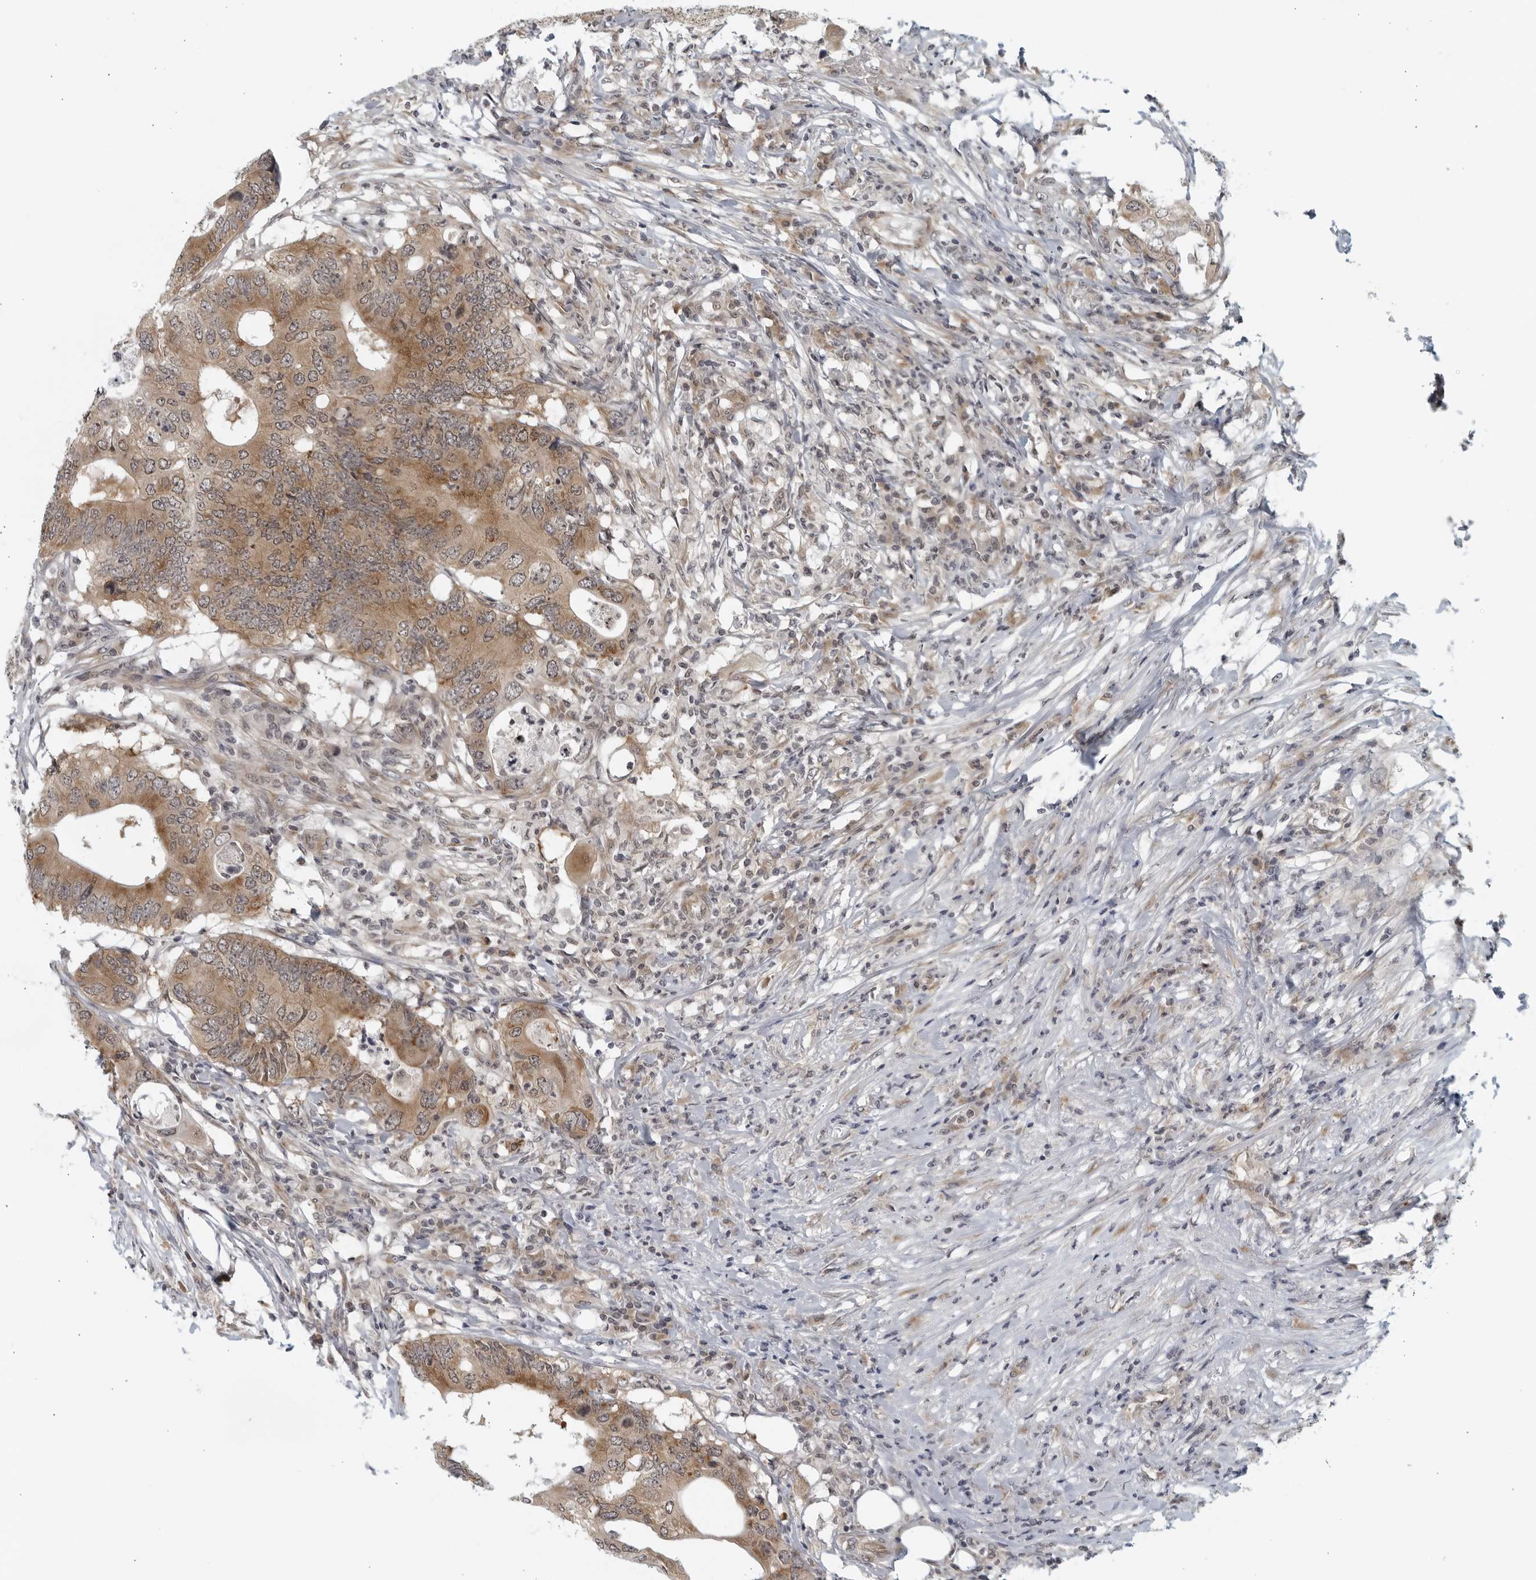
{"staining": {"intensity": "moderate", "quantity": ">75%", "location": "cytoplasmic/membranous"}, "tissue": "colorectal cancer", "cell_type": "Tumor cells", "image_type": "cancer", "snomed": [{"axis": "morphology", "description": "Adenocarcinoma, NOS"}, {"axis": "topography", "description": "Colon"}], "caption": "There is medium levels of moderate cytoplasmic/membranous positivity in tumor cells of colorectal adenocarcinoma, as demonstrated by immunohistochemical staining (brown color).", "gene": "RC3H1", "patient": {"sex": "male", "age": 71}}